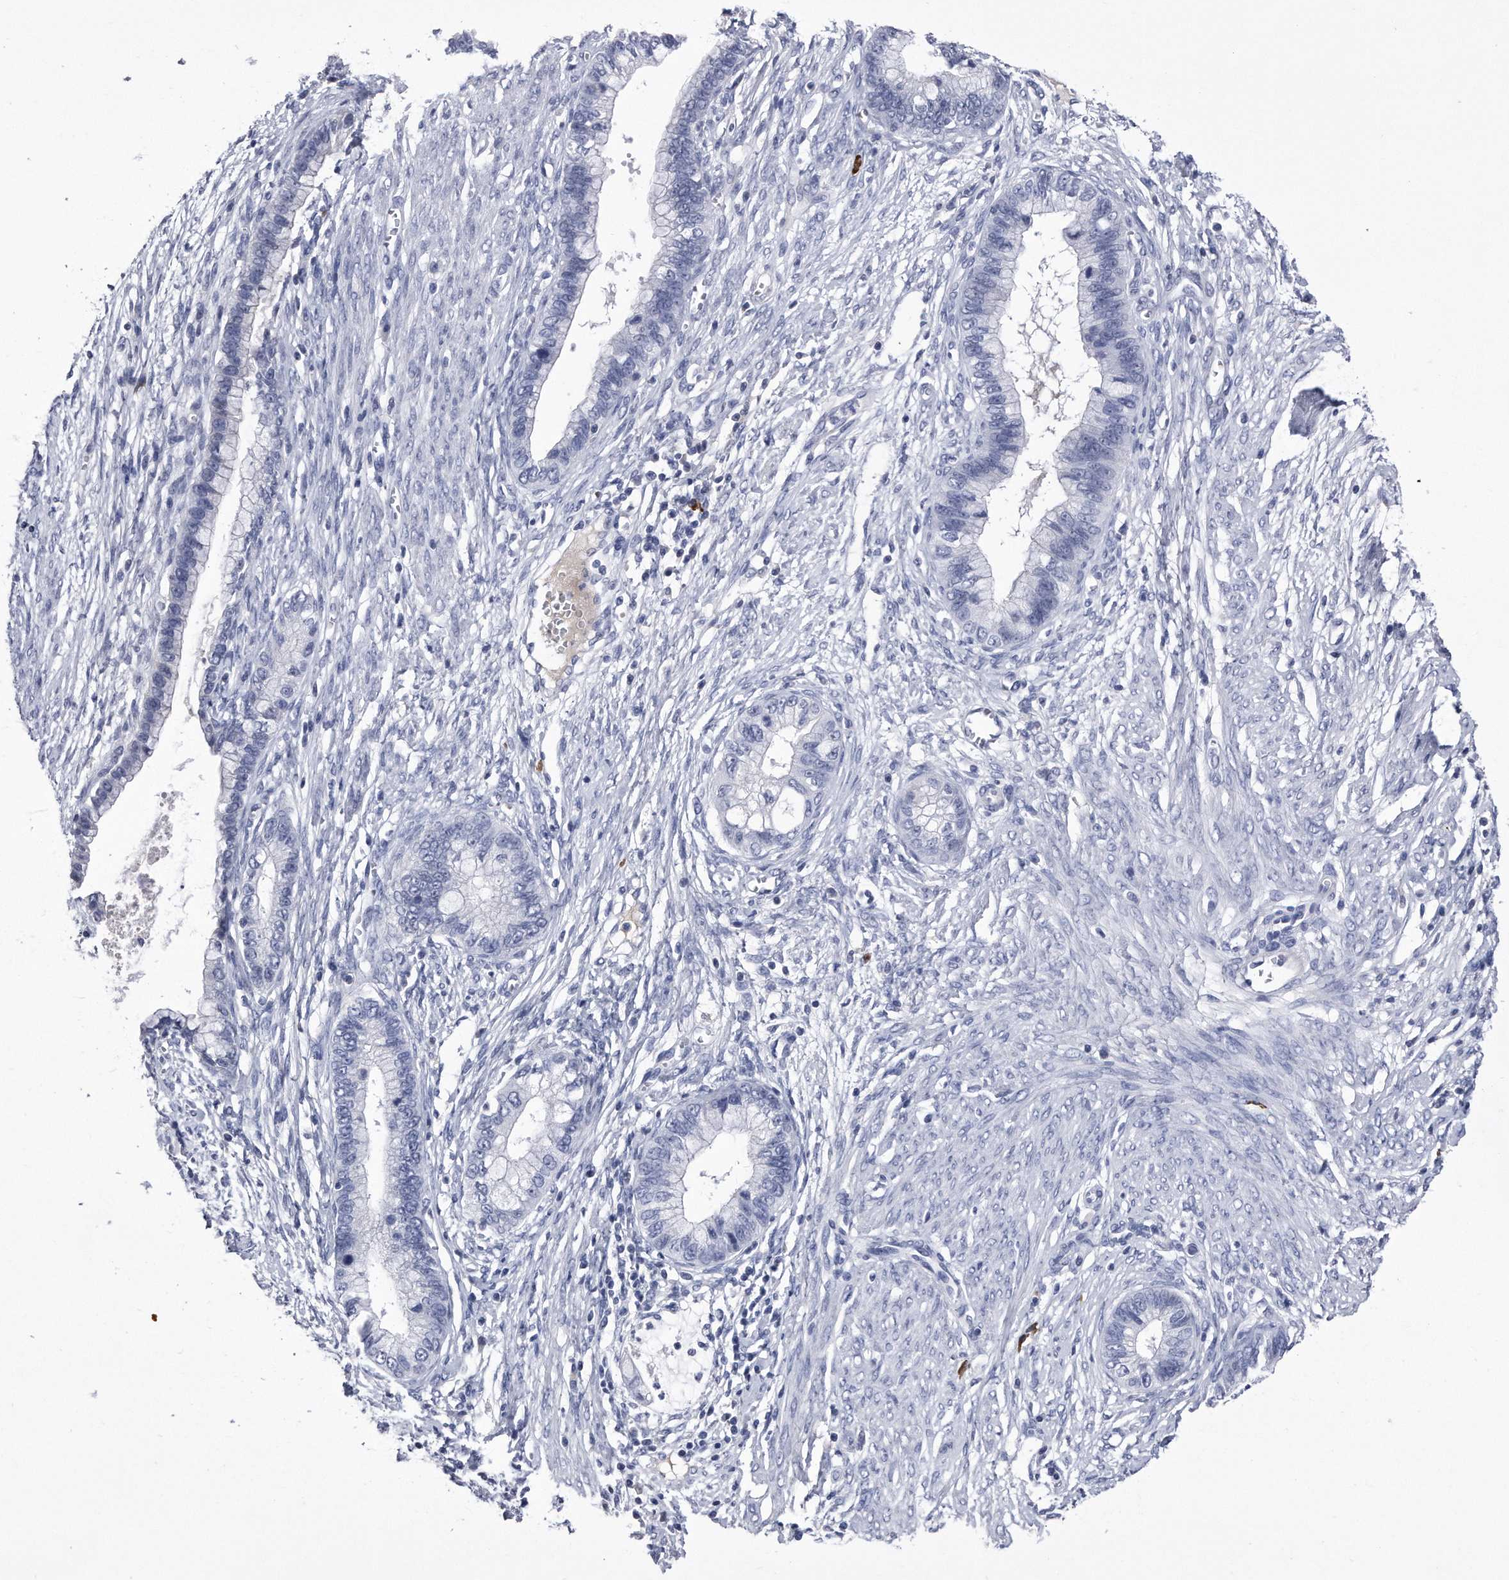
{"staining": {"intensity": "negative", "quantity": "none", "location": "none"}, "tissue": "cervical cancer", "cell_type": "Tumor cells", "image_type": "cancer", "snomed": [{"axis": "morphology", "description": "Adenocarcinoma, NOS"}, {"axis": "topography", "description": "Cervix"}], "caption": "A high-resolution micrograph shows immunohistochemistry (IHC) staining of cervical cancer, which demonstrates no significant staining in tumor cells. (DAB immunohistochemistry visualized using brightfield microscopy, high magnification).", "gene": "KCTD8", "patient": {"sex": "female", "age": 44}}